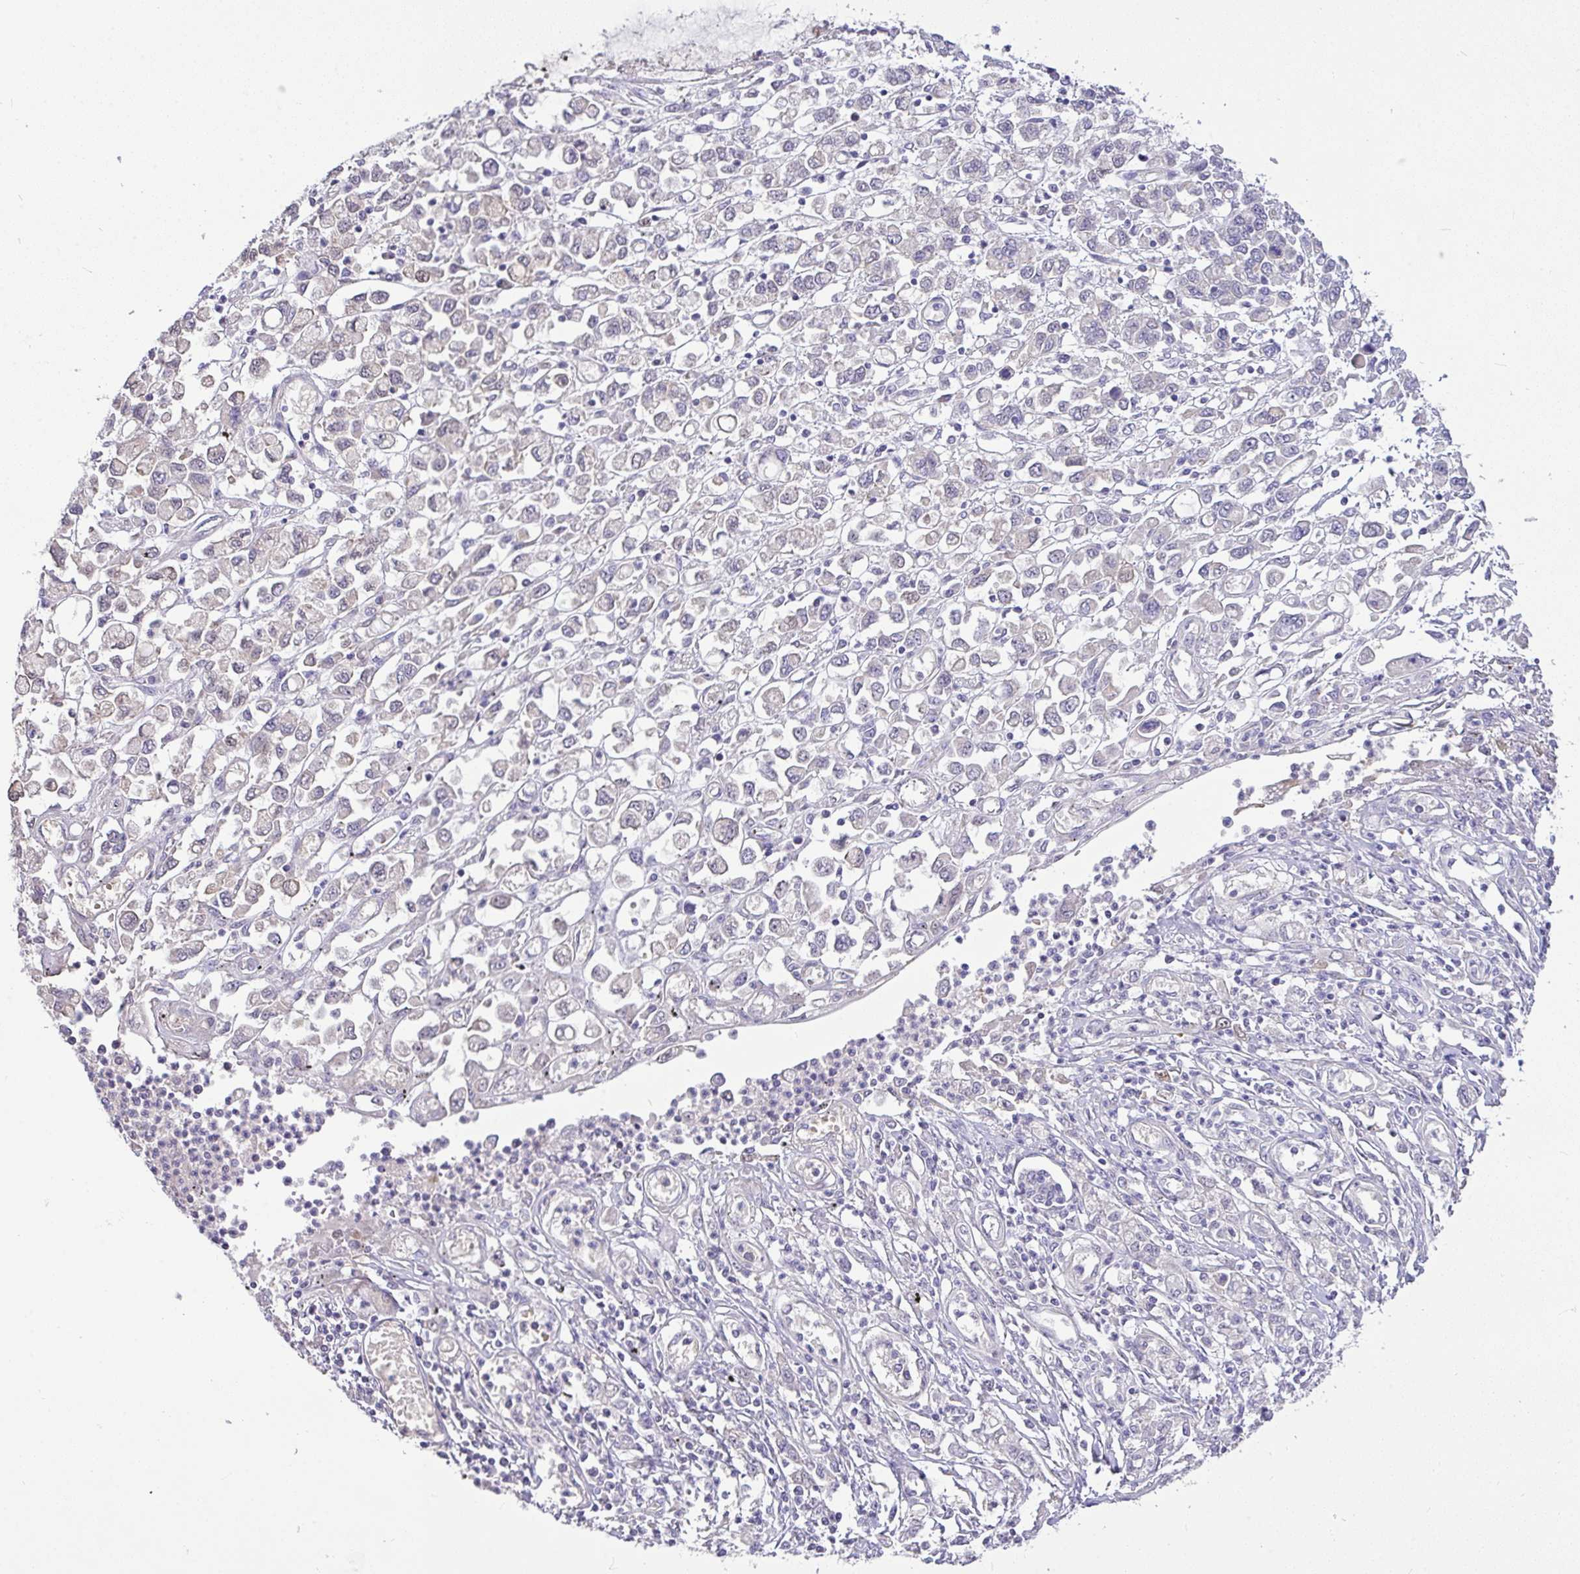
{"staining": {"intensity": "negative", "quantity": "none", "location": "none"}, "tissue": "stomach cancer", "cell_type": "Tumor cells", "image_type": "cancer", "snomed": [{"axis": "morphology", "description": "Adenocarcinoma, NOS"}, {"axis": "topography", "description": "Stomach"}], "caption": "High magnification brightfield microscopy of stomach cancer stained with DAB (brown) and counterstained with hematoxylin (blue): tumor cells show no significant positivity.", "gene": "MOCS1", "patient": {"sex": "female", "age": 76}}